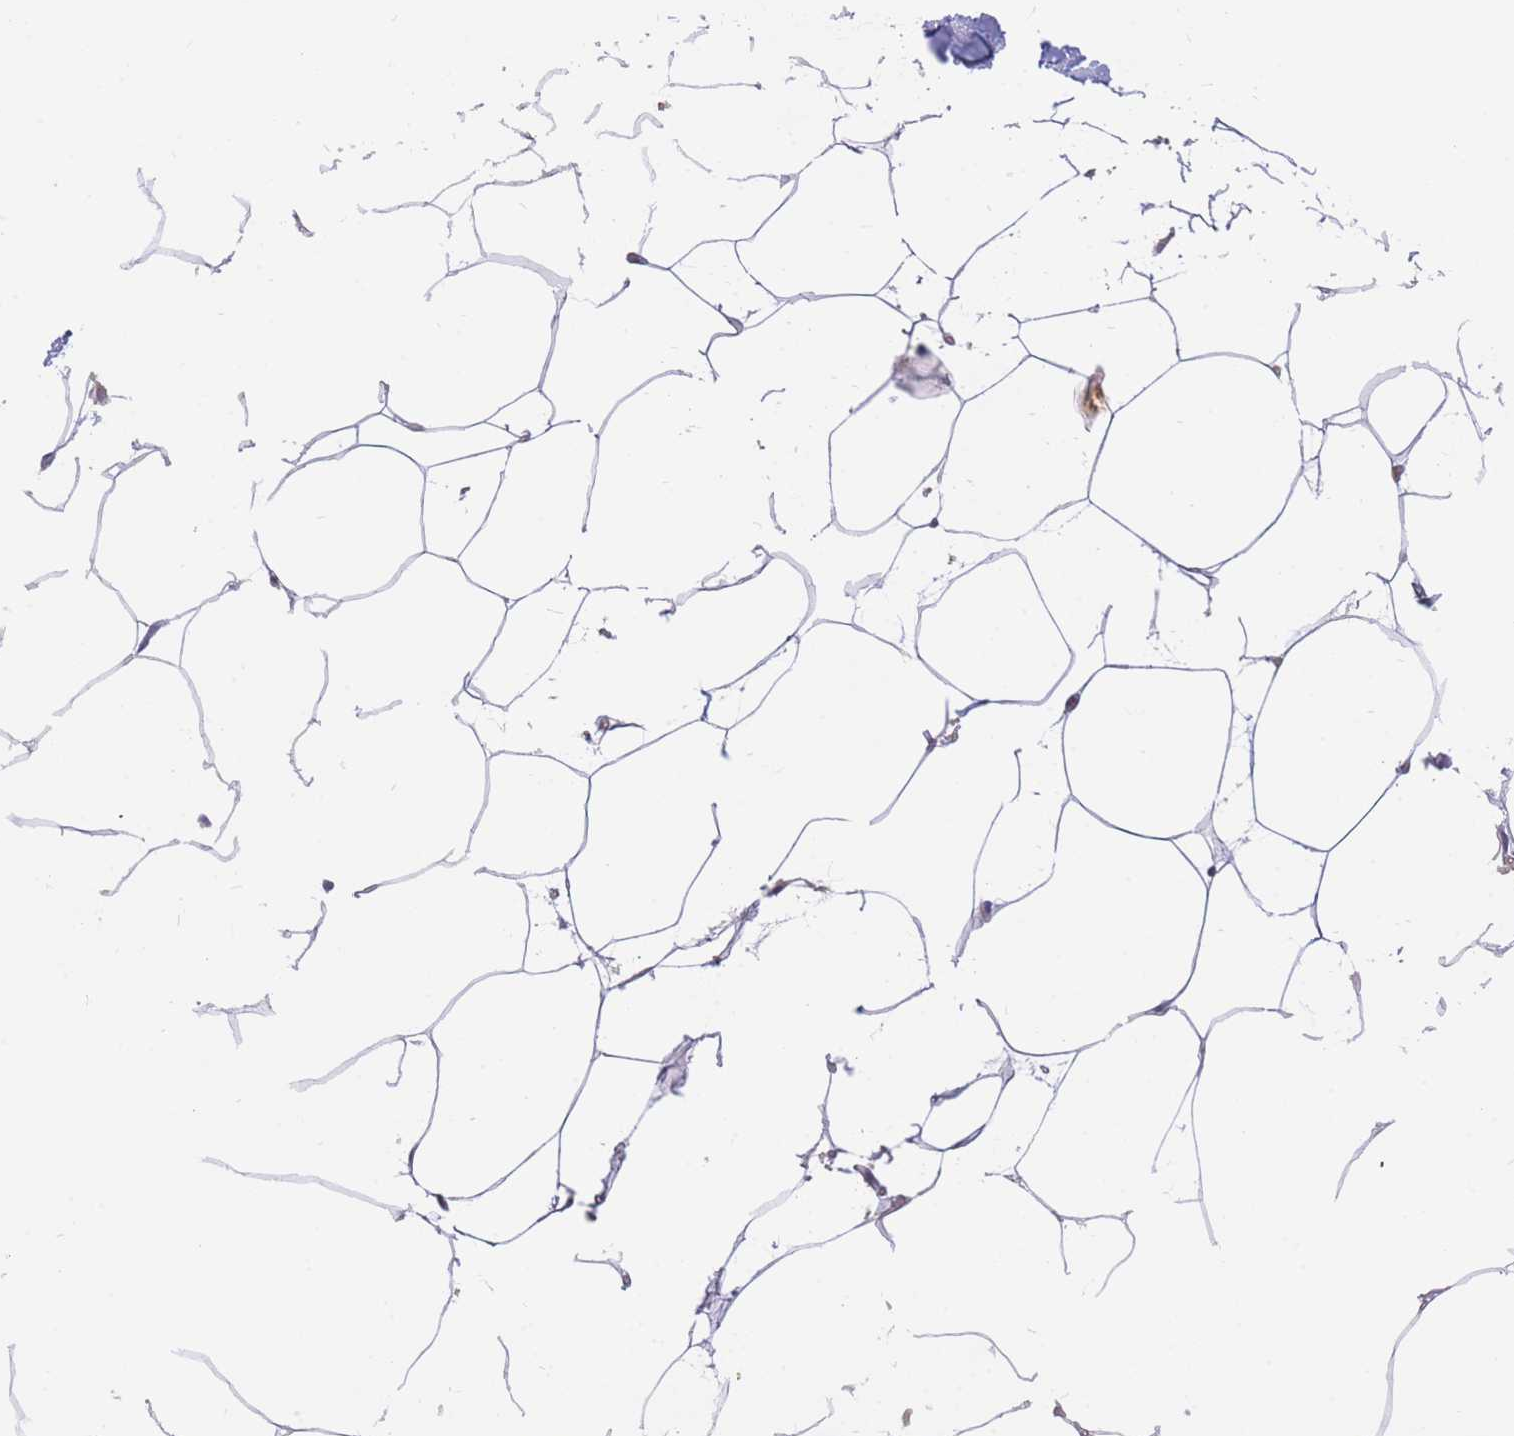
{"staining": {"intensity": "negative", "quantity": "none", "location": "none"}, "tissue": "adipose tissue", "cell_type": "Adipocytes", "image_type": "normal", "snomed": [{"axis": "morphology", "description": "Normal tissue, NOS"}, {"axis": "topography", "description": "Adipose tissue"}], "caption": "Protein analysis of unremarkable adipose tissue shows no significant positivity in adipocytes.", "gene": "SULT1A1", "patient": {"sex": "female", "age": 37}}